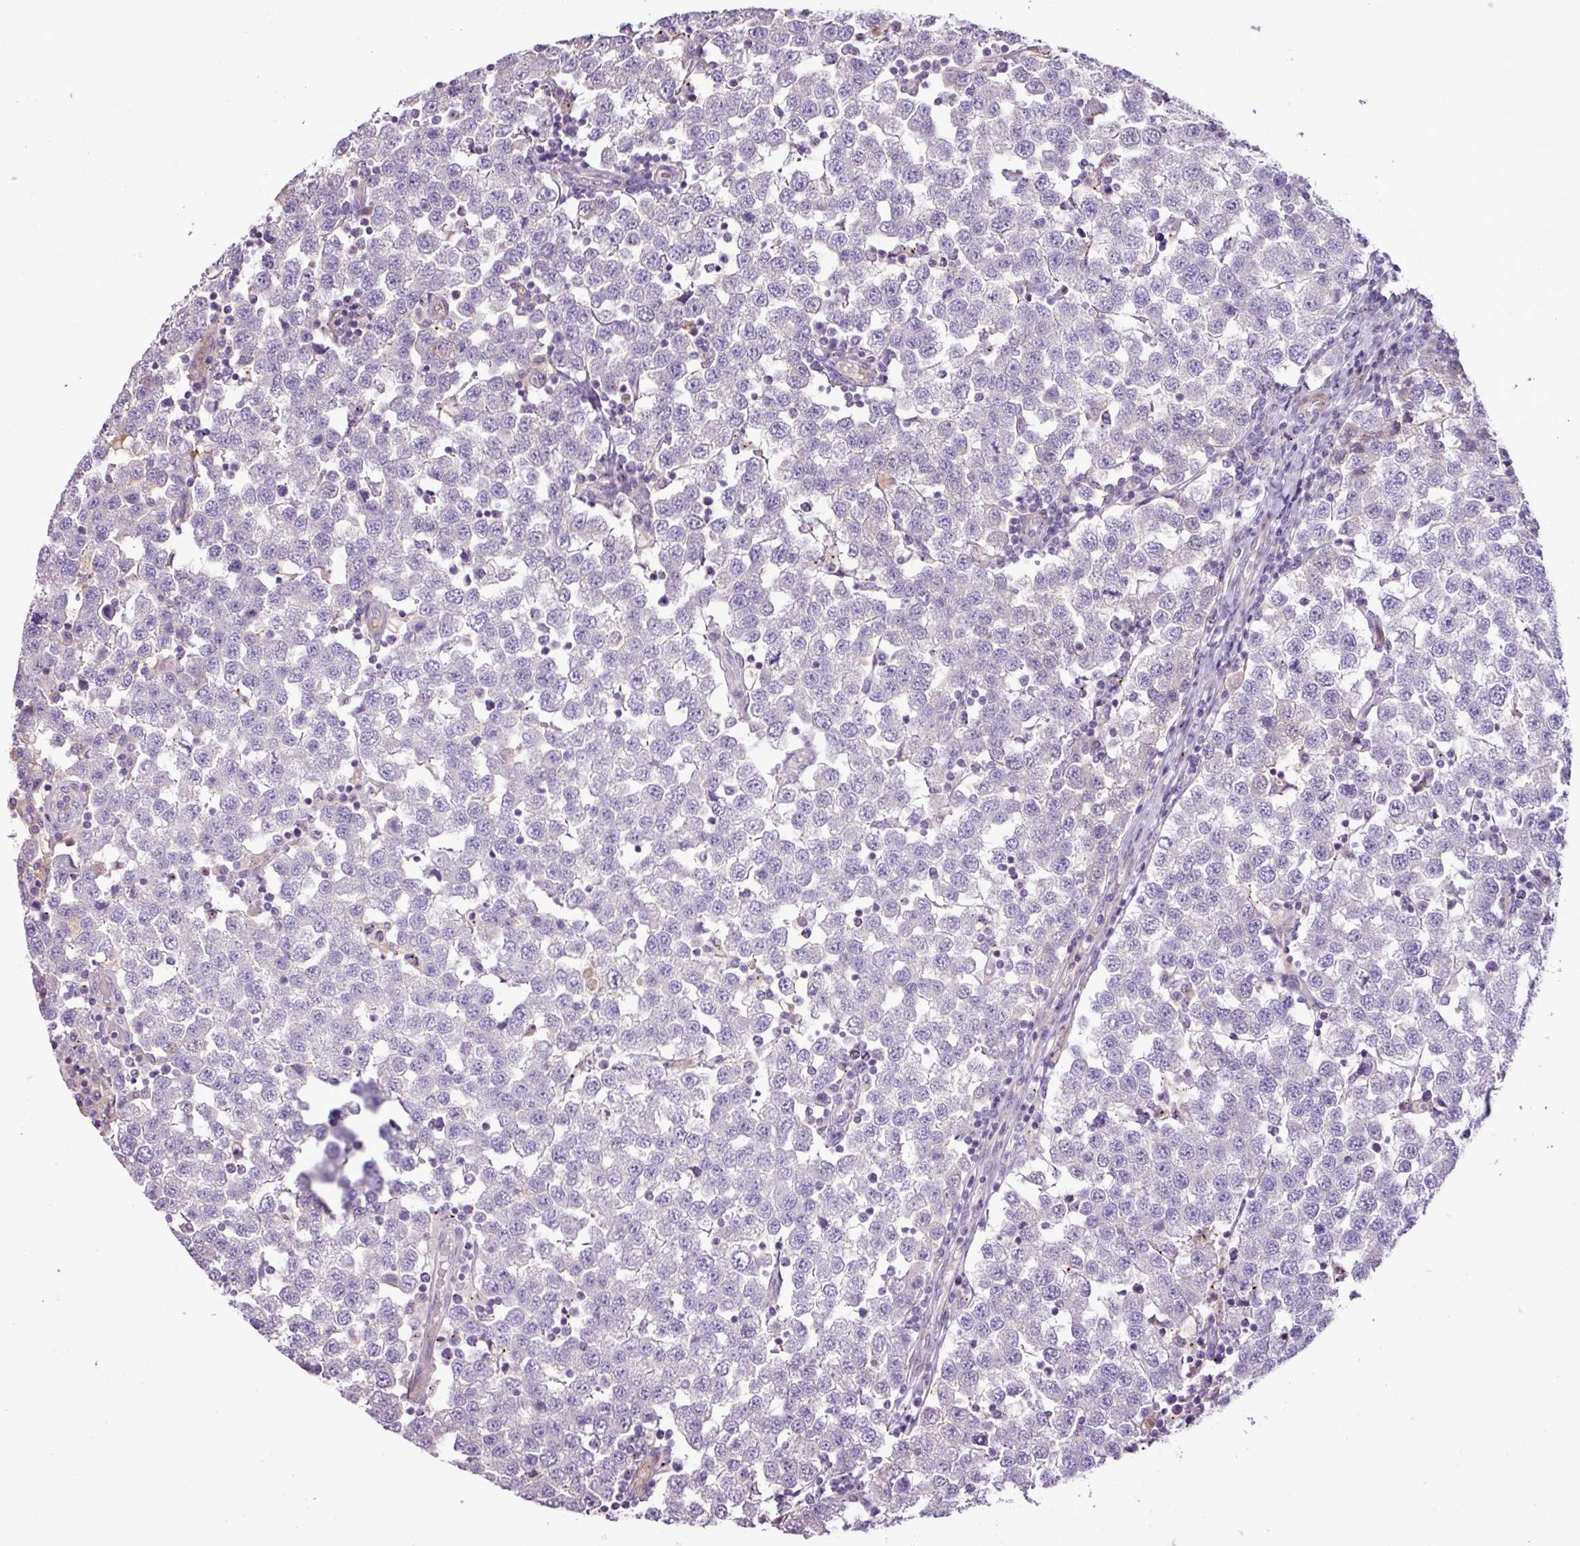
{"staining": {"intensity": "negative", "quantity": "none", "location": "none"}, "tissue": "testis cancer", "cell_type": "Tumor cells", "image_type": "cancer", "snomed": [{"axis": "morphology", "description": "Seminoma, NOS"}, {"axis": "topography", "description": "Testis"}], "caption": "This is an immunohistochemistry micrograph of testis seminoma. There is no expression in tumor cells.", "gene": "DNAJB13", "patient": {"sex": "male", "age": 34}}